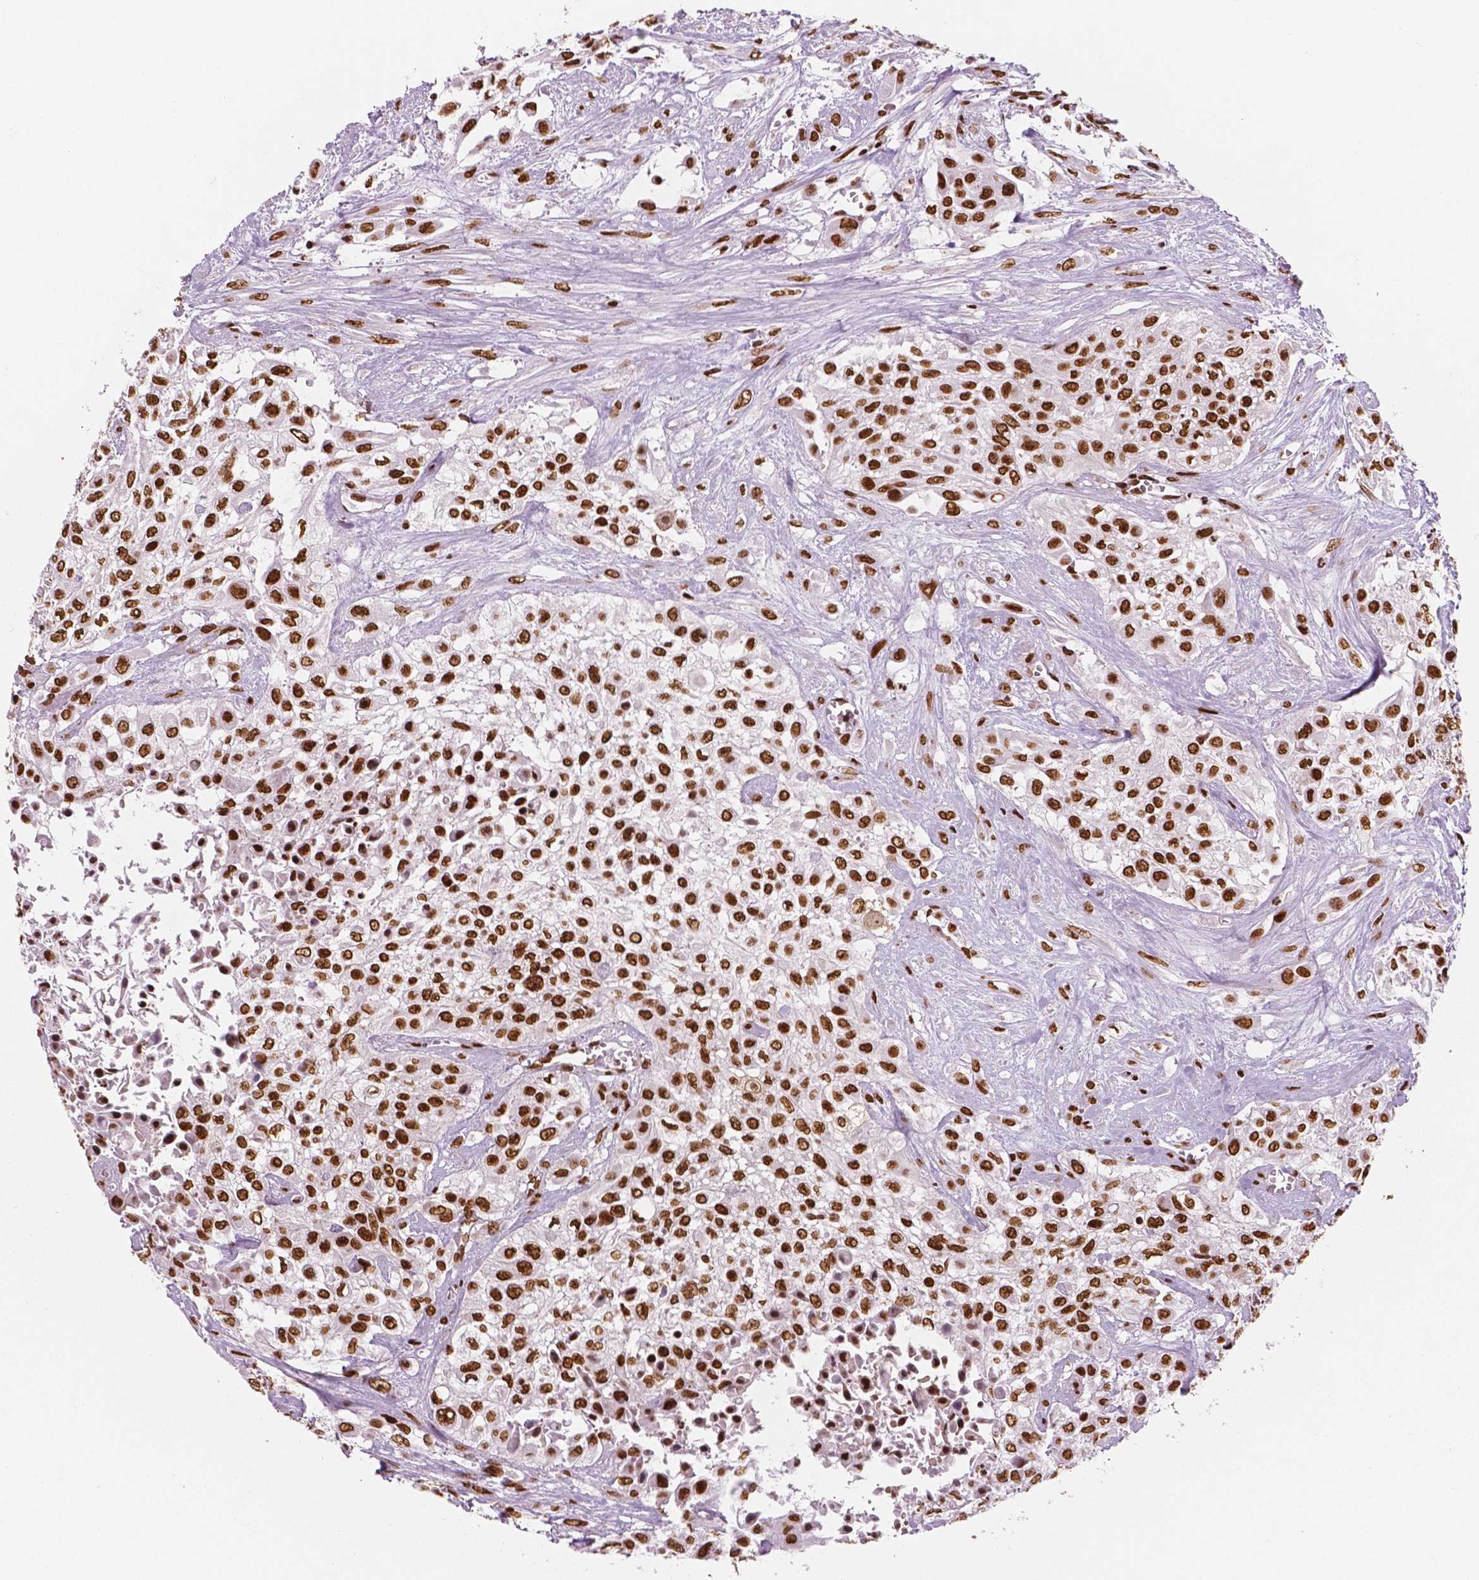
{"staining": {"intensity": "strong", "quantity": ">75%", "location": "nuclear"}, "tissue": "urothelial cancer", "cell_type": "Tumor cells", "image_type": "cancer", "snomed": [{"axis": "morphology", "description": "Urothelial carcinoma, High grade"}, {"axis": "topography", "description": "Urinary bladder"}], "caption": "An image showing strong nuclear staining in about >75% of tumor cells in high-grade urothelial carcinoma, as visualized by brown immunohistochemical staining.", "gene": "BRD4", "patient": {"sex": "male", "age": 57}}